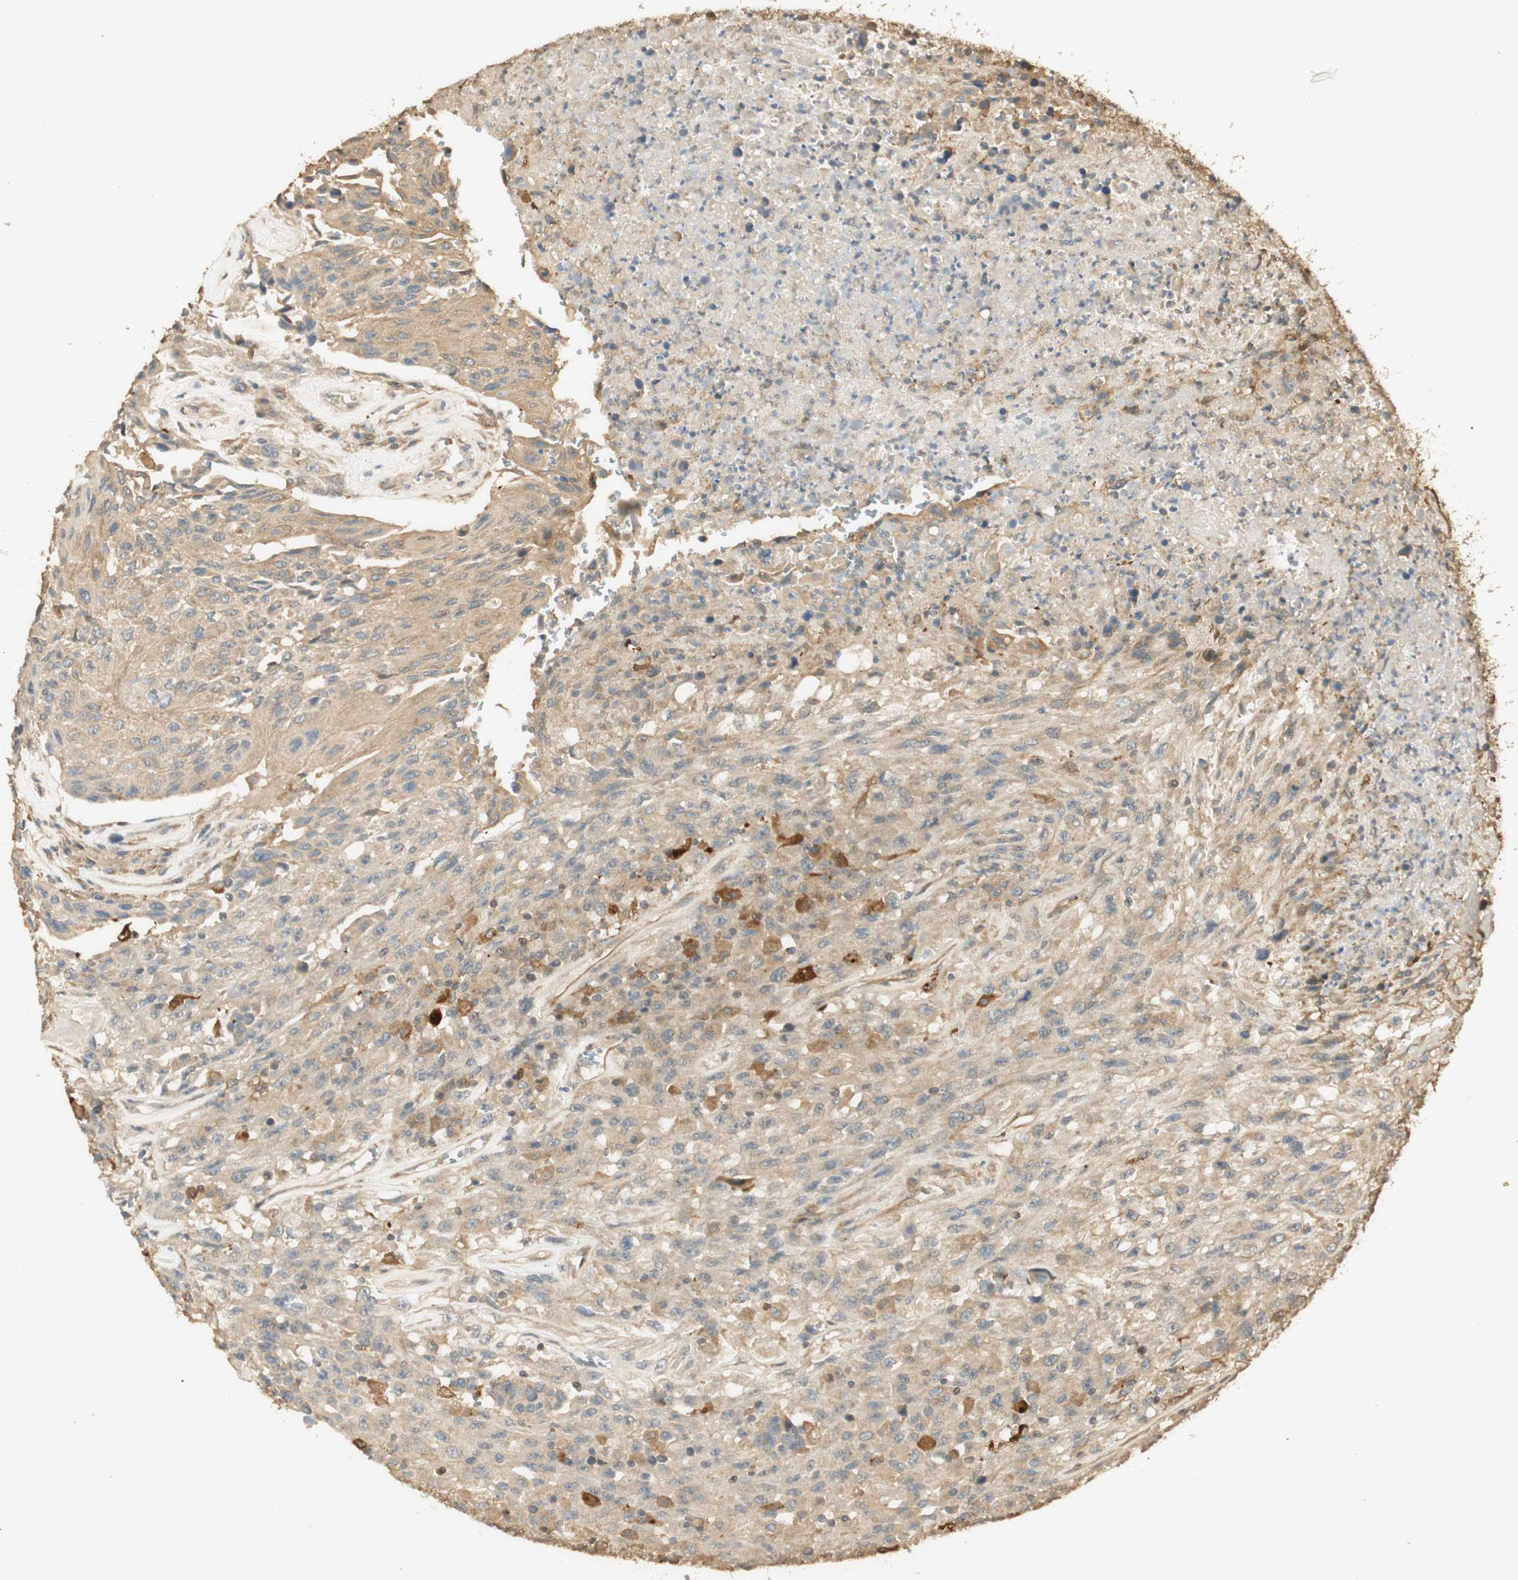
{"staining": {"intensity": "weak", "quantity": ">75%", "location": "cytoplasmic/membranous"}, "tissue": "urothelial cancer", "cell_type": "Tumor cells", "image_type": "cancer", "snomed": [{"axis": "morphology", "description": "Urothelial carcinoma, High grade"}, {"axis": "topography", "description": "Urinary bladder"}], "caption": "Immunohistochemical staining of human urothelial carcinoma (high-grade) reveals low levels of weak cytoplasmic/membranous protein positivity in about >75% of tumor cells.", "gene": "AGER", "patient": {"sex": "male", "age": 66}}